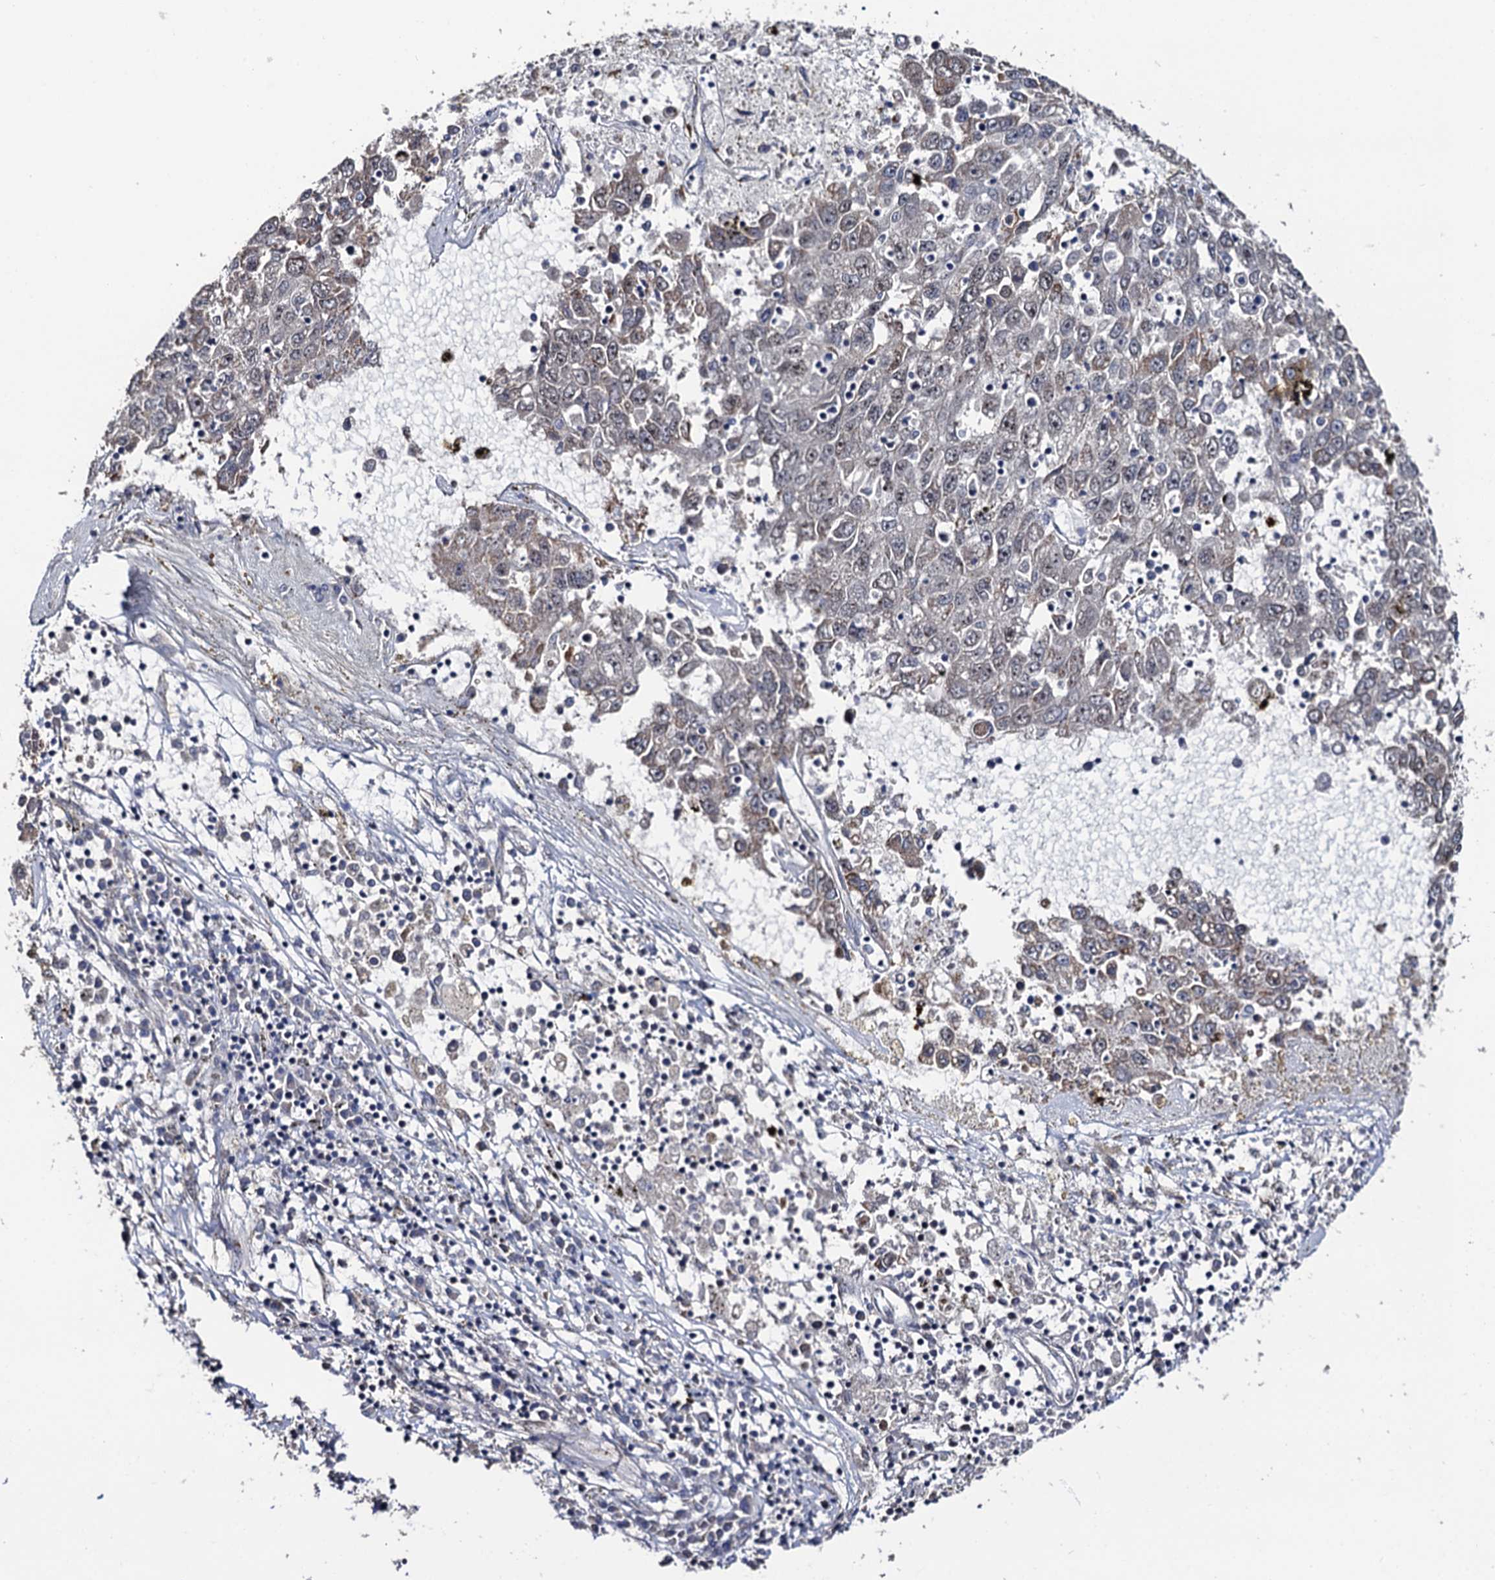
{"staining": {"intensity": "negative", "quantity": "none", "location": "none"}, "tissue": "liver cancer", "cell_type": "Tumor cells", "image_type": "cancer", "snomed": [{"axis": "morphology", "description": "Carcinoma, Hepatocellular, NOS"}, {"axis": "topography", "description": "Liver"}], "caption": "Human liver cancer (hepatocellular carcinoma) stained for a protein using immunohistochemistry (IHC) displays no staining in tumor cells.", "gene": "LRRC63", "patient": {"sex": "male", "age": 49}}